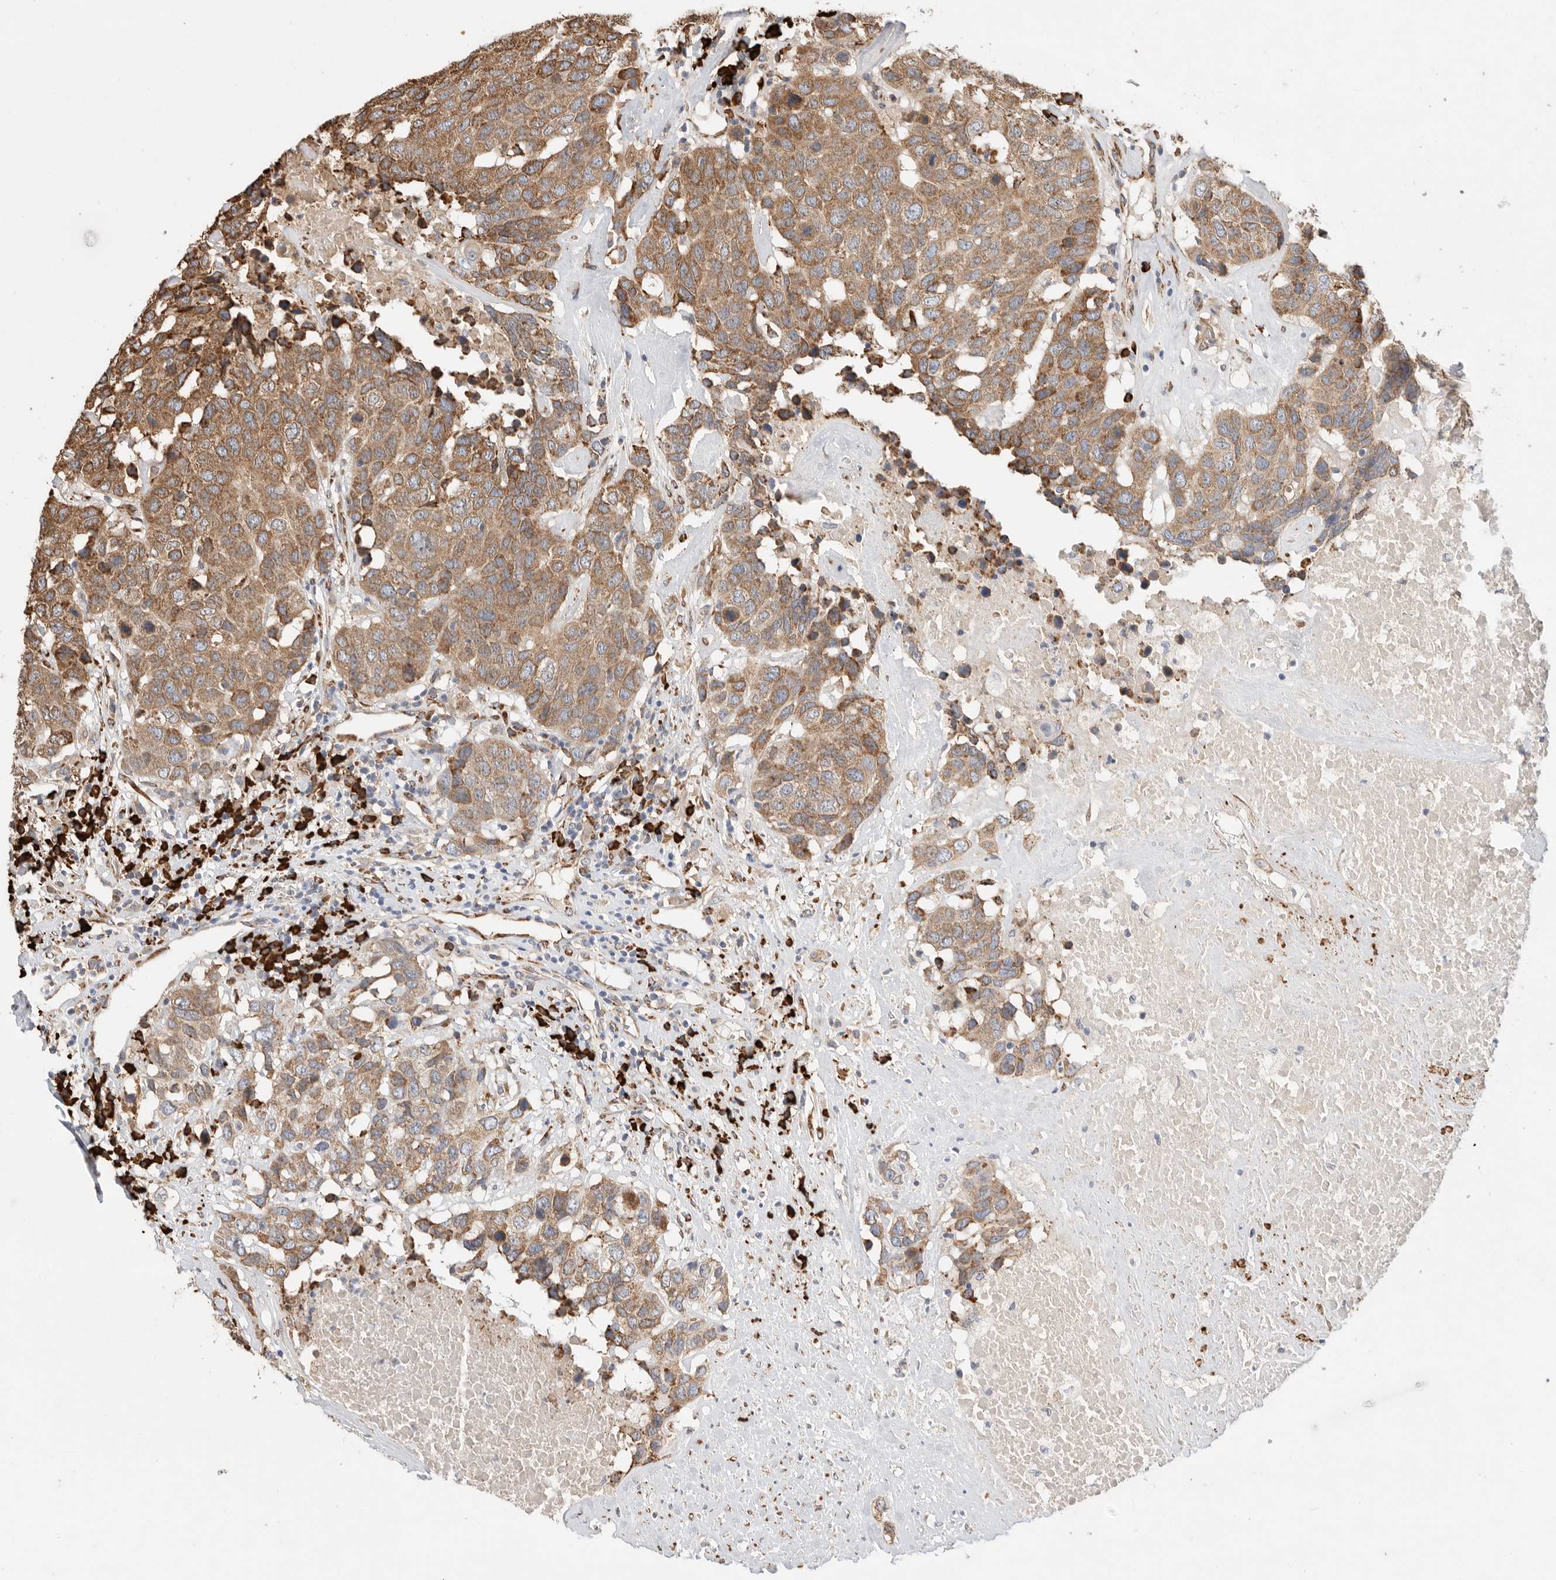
{"staining": {"intensity": "moderate", "quantity": ">75%", "location": "cytoplasmic/membranous"}, "tissue": "head and neck cancer", "cell_type": "Tumor cells", "image_type": "cancer", "snomed": [{"axis": "morphology", "description": "Squamous cell carcinoma, NOS"}, {"axis": "topography", "description": "Head-Neck"}], "caption": "High-magnification brightfield microscopy of head and neck cancer stained with DAB (3,3'-diaminobenzidine) (brown) and counterstained with hematoxylin (blue). tumor cells exhibit moderate cytoplasmic/membranous positivity is identified in about>75% of cells.", "gene": "BLOC1S5", "patient": {"sex": "male", "age": 66}}